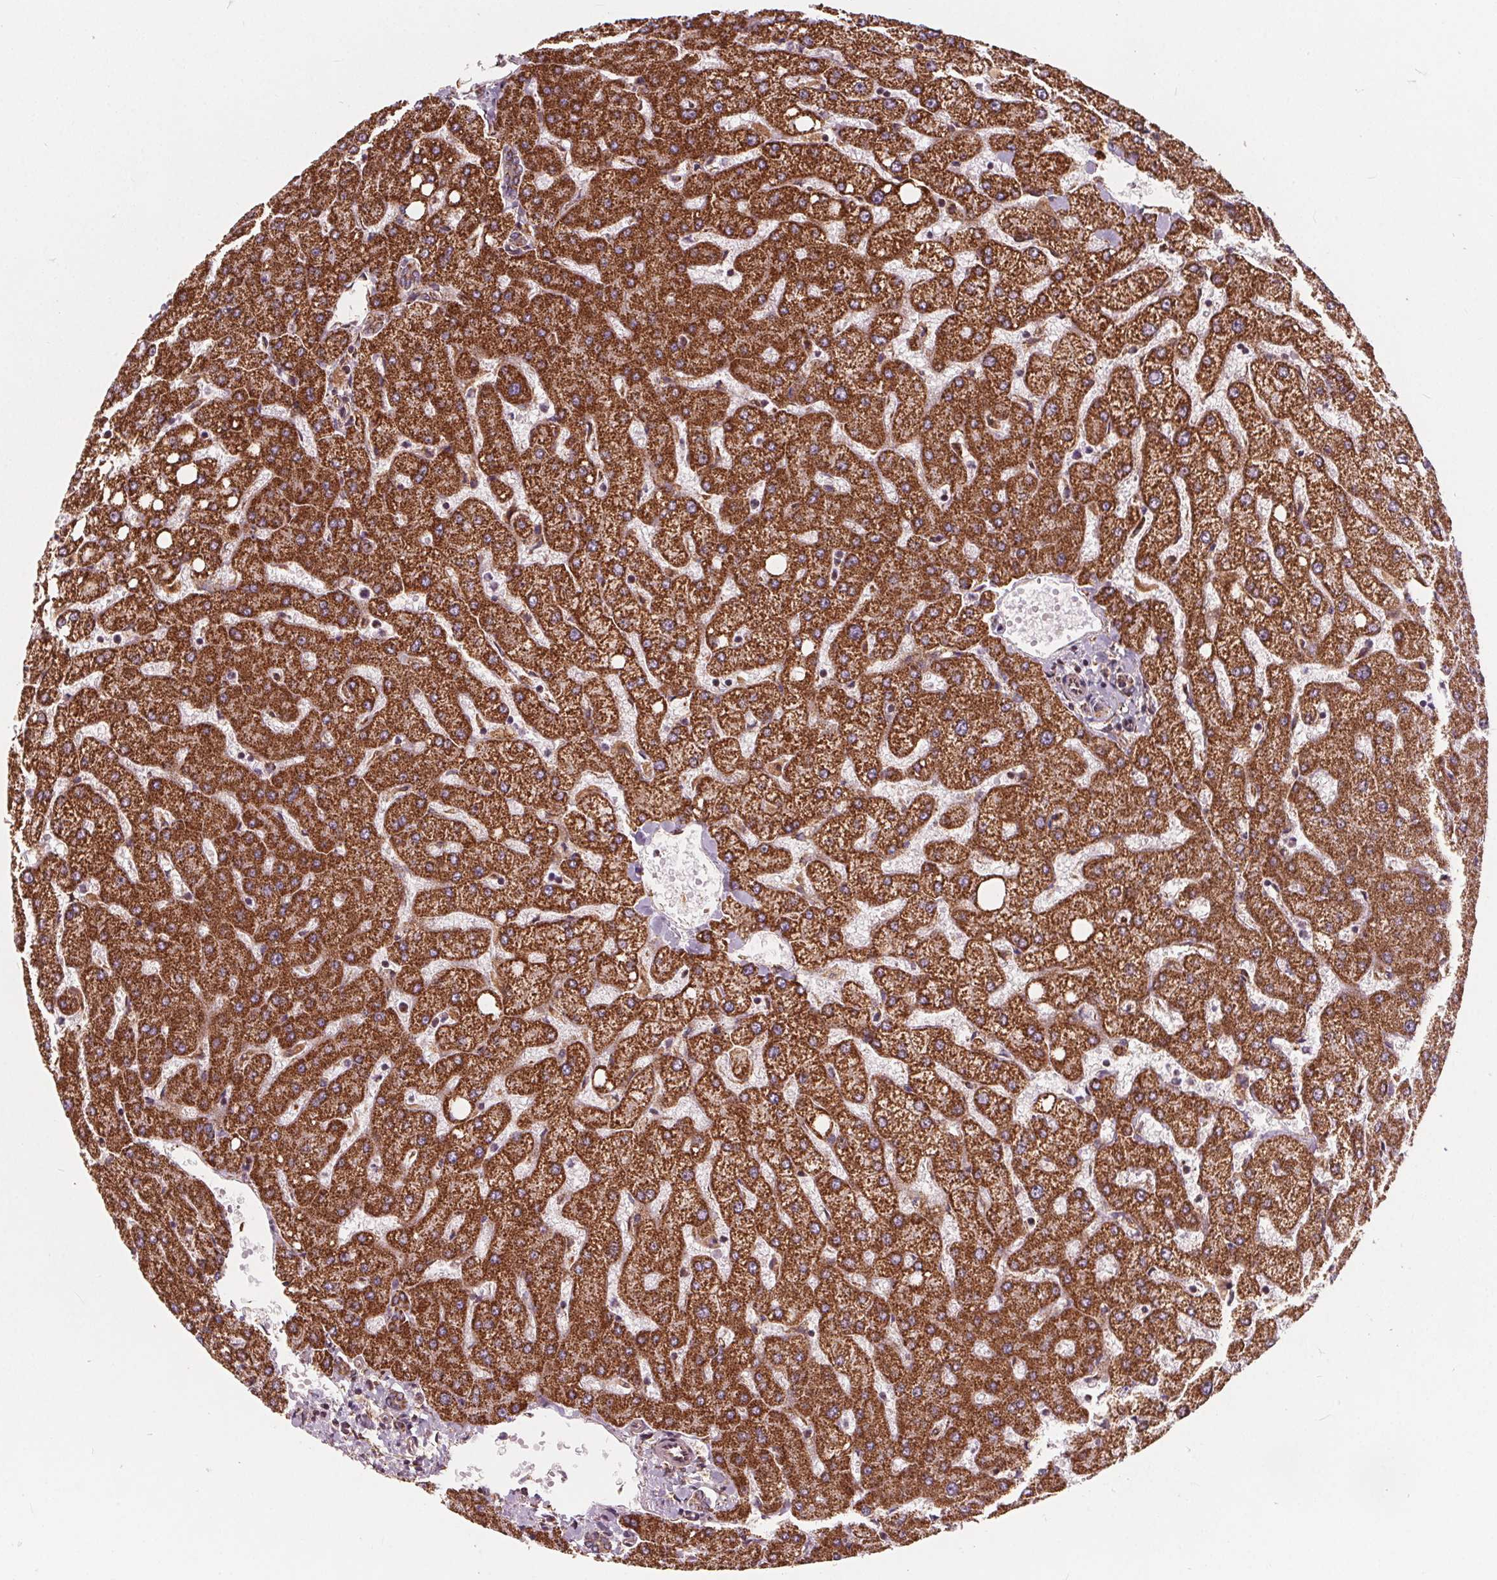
{"staining": {"intensity": "moderate", "quantity": "<25%", "location": "cytoplasmic/membranous"}, "tissue": "liver", "cell_type": "Cholangiocytes", "image_type": "normal", "snomed": [{"axis": "morphology", "description": "Normal tissue, NOS"}, {"axis": "topography", "description": "Liver"}], "caption": "Protein staining demonstrates moderate cytoplasmic/membranous staining in approximately <25% of cholangiocytes in benign liver. (Stains: DAB in brown, nuclei in blue, Microscopy: brightfield microscopy at high magnification).", "gene": "PLSCR3", "patient": {"sex": "female", "age": 54}}